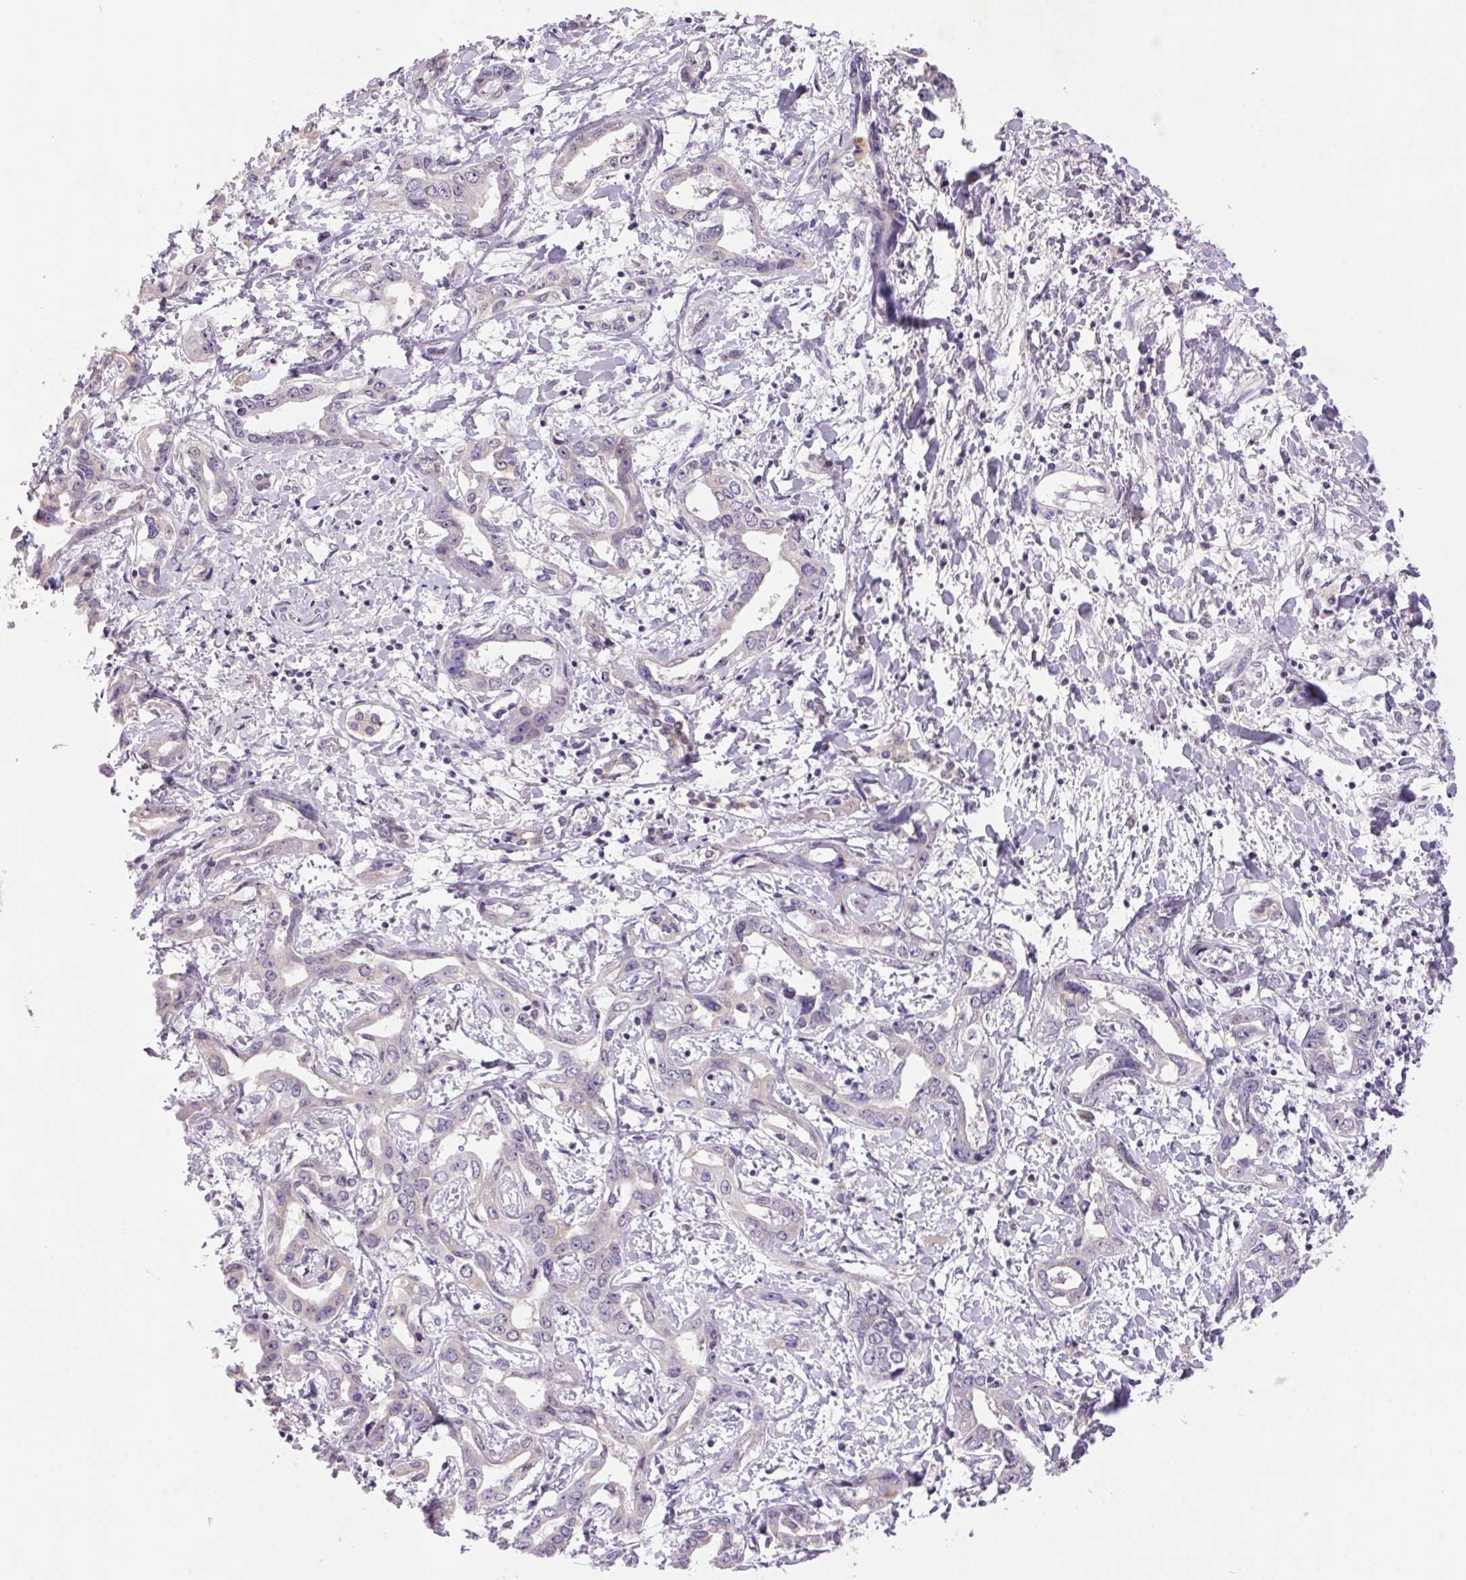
{"staining": {"intensity": "negative", "quantity": "none", "location": "none"}, "tissue": "liver cancer", "cell_type": "Tumor cells", "image_type": "cancer", "snomed": [{"axis": "morphology", "description": "Cholangiocarcinoma"}, {"axis": "topography", "description": "Liver"}], "caption": "This is a photomicrograph of IHC staining of liver cancer (cholangiocarcinoma), which shows no staining in tumor cells.", "gene": "TRDN", "patient": {"sex": "male", "age": 59}}